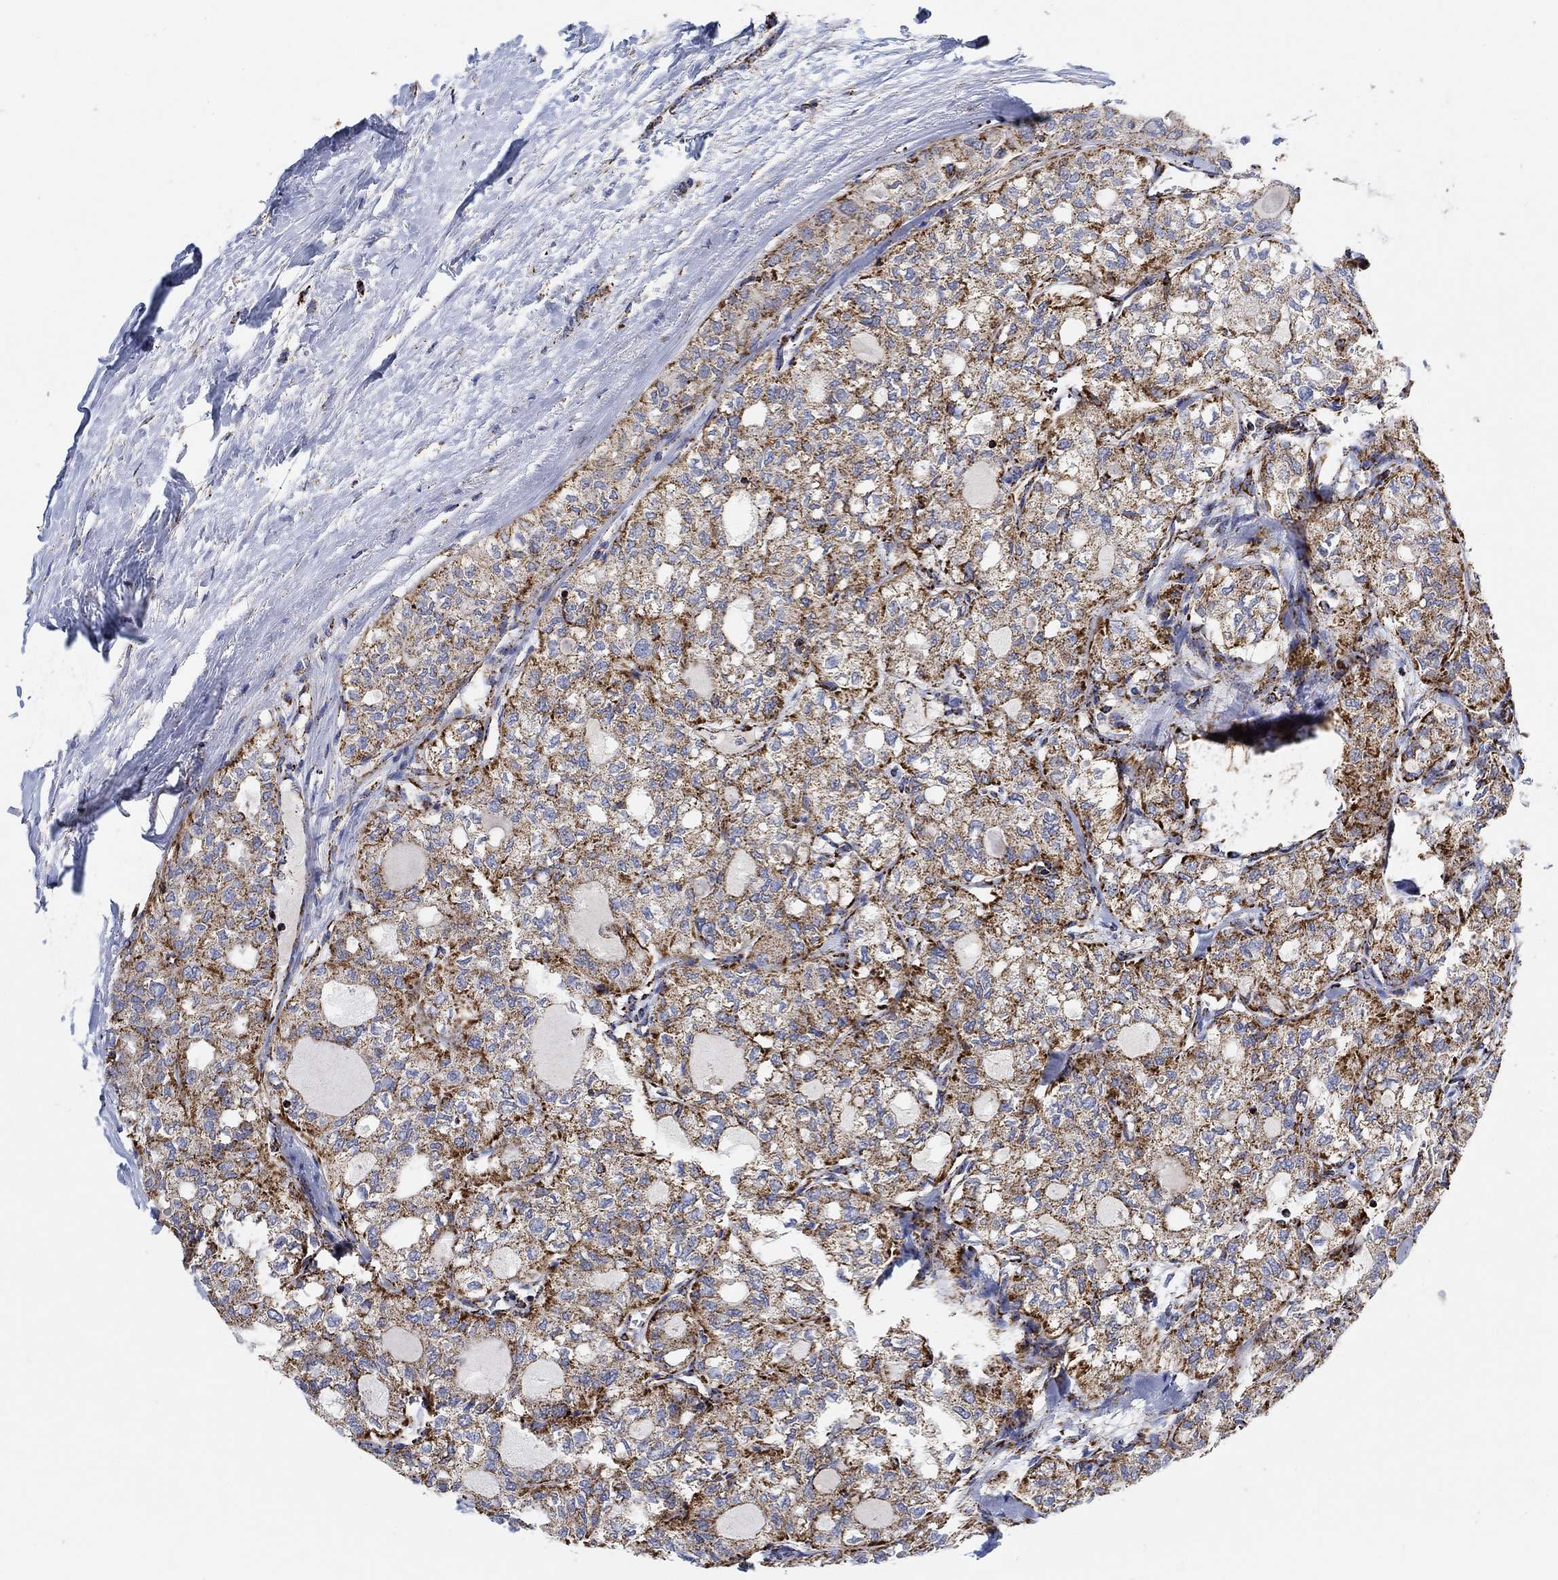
{"staining": {"intensity": "moderate", "quantity": ">75%", "location": "cytoplasmic/membranous"}, "tissue": "thyroid cancer", "cell_type": "Tumor cells", "image_type": "cancer", "snomed": [{"axis": "morphology", "description": "Follicular adenoma carcinoma, NOS"}, {"axis": "topography", "description": "Thyroid gland"}], "caption": "This micrograph reveals follicular adenoma carcinoma (thyroid) stained with IHC to label a protein in brown. The cytoplasmic/membranous of tumor cells show moderate positivity for the protein. Nuclei are counter-stained blue.", "gene": "NDUFS3", "patient": {"sex": "male", "age": 75}}